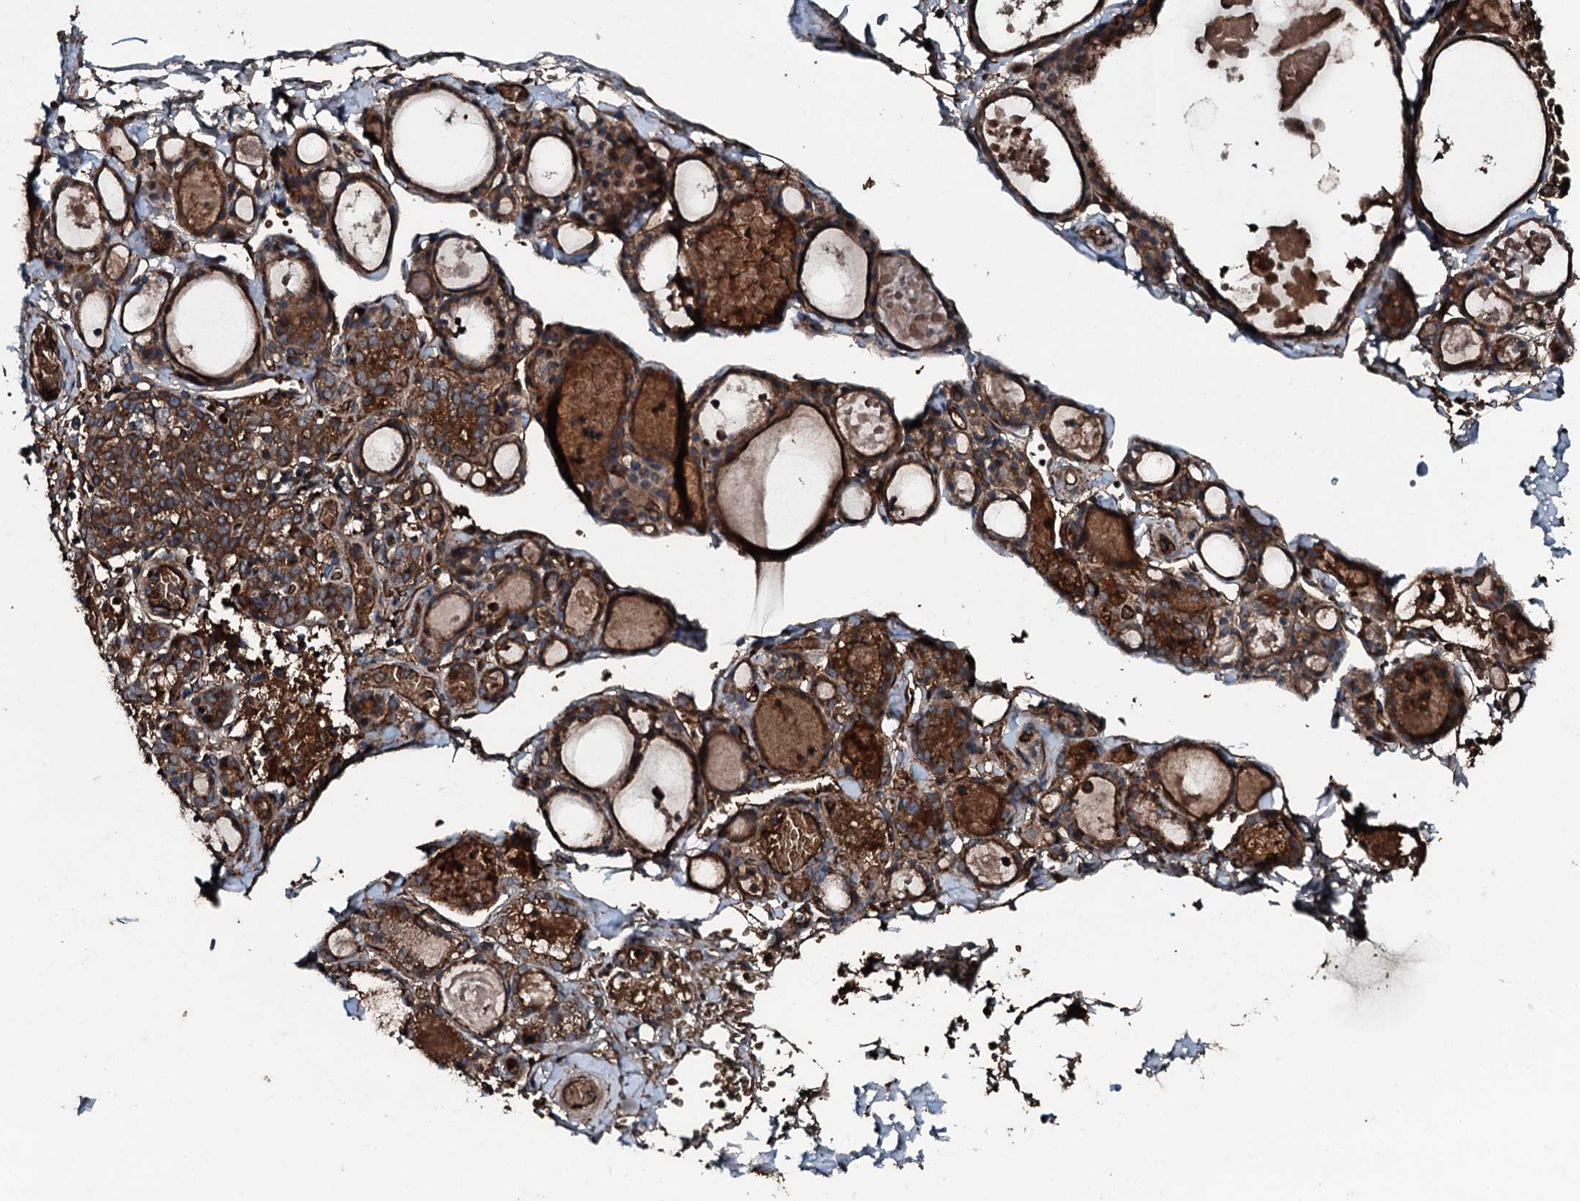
{"staining": {"intensity": "strong", "quantity": ">75%", "location": "cytoplasmic/membranous"}, "tissue": "thyroid gland", "cell_type": "Glandular cells", "image_type": "normal", "snomed": [{"axis": "morphology", "description": "Normal tissue, NOS"}, {"axis": "topography", "description": "Thyroid gland"}], "caption": "About >75% of glandular cells in benign human thyroid gland demonstrate strong cytoplasmic/membranous protein expression as visualized by brown immunohistochemical staining.", "gene": "TRIM7", "patient": {"sex": "male", "age": 56}}